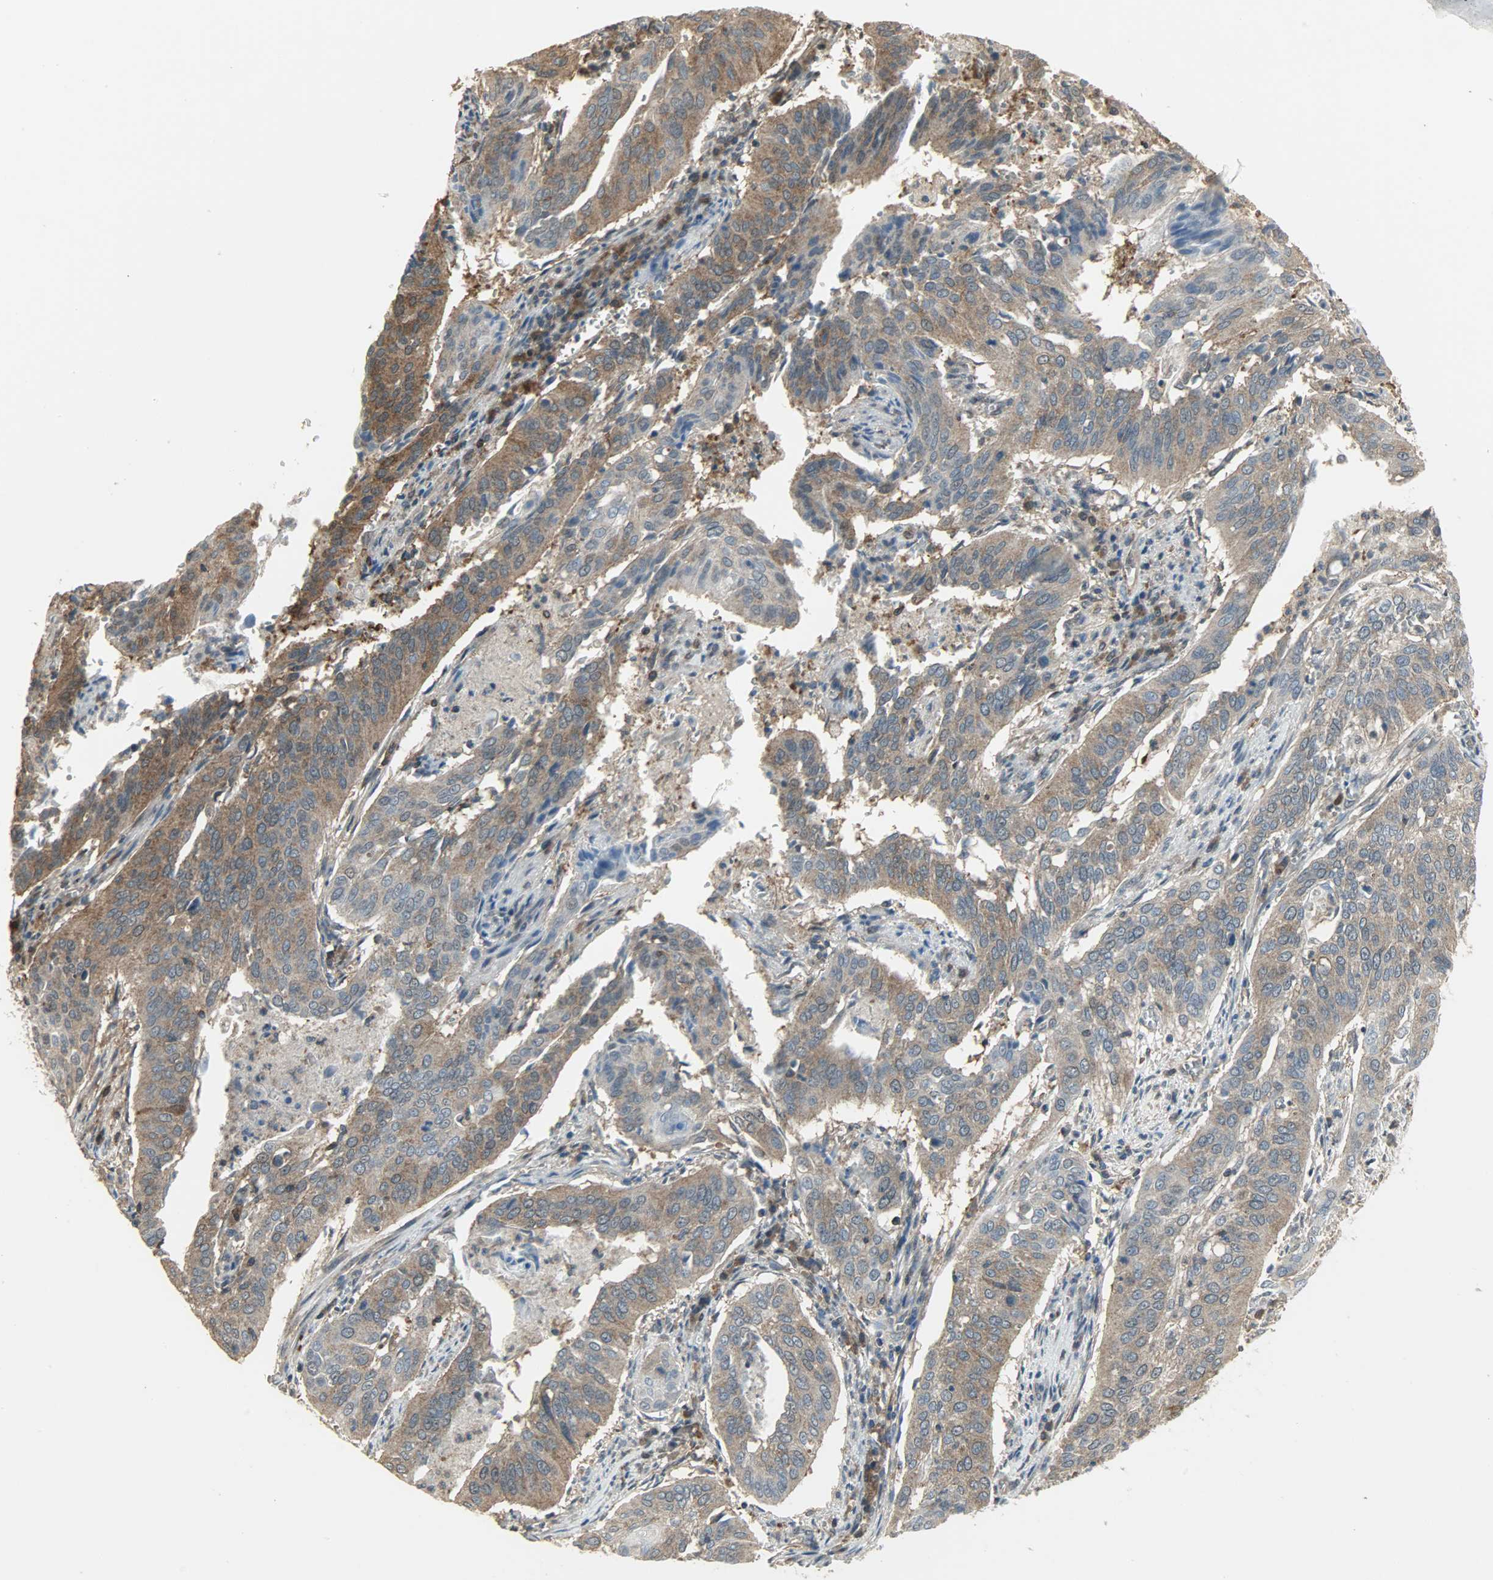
{"staining": {"intensity": "moderate", "quantity": ">75%", "location": "cytoplasmic/membranous"}, "tissue": "cervical cancer", "cell_type": "Tumor cells", "image_type": "cancer", "snomed": [{"axis": "morphology", "description": "Squamous cell carcinoma, NOS"}, {"axis": "topography", "description": "Cervix"}], "caption": "Cervical squamous cell carcinoma was stained to show a protein in brown. There is medium levels of moderate cytoplasmic/membranous positivity in about >75% of tumor cells.", "gene": "LDHB", "patient": {"sex": "female", "age": 39}}